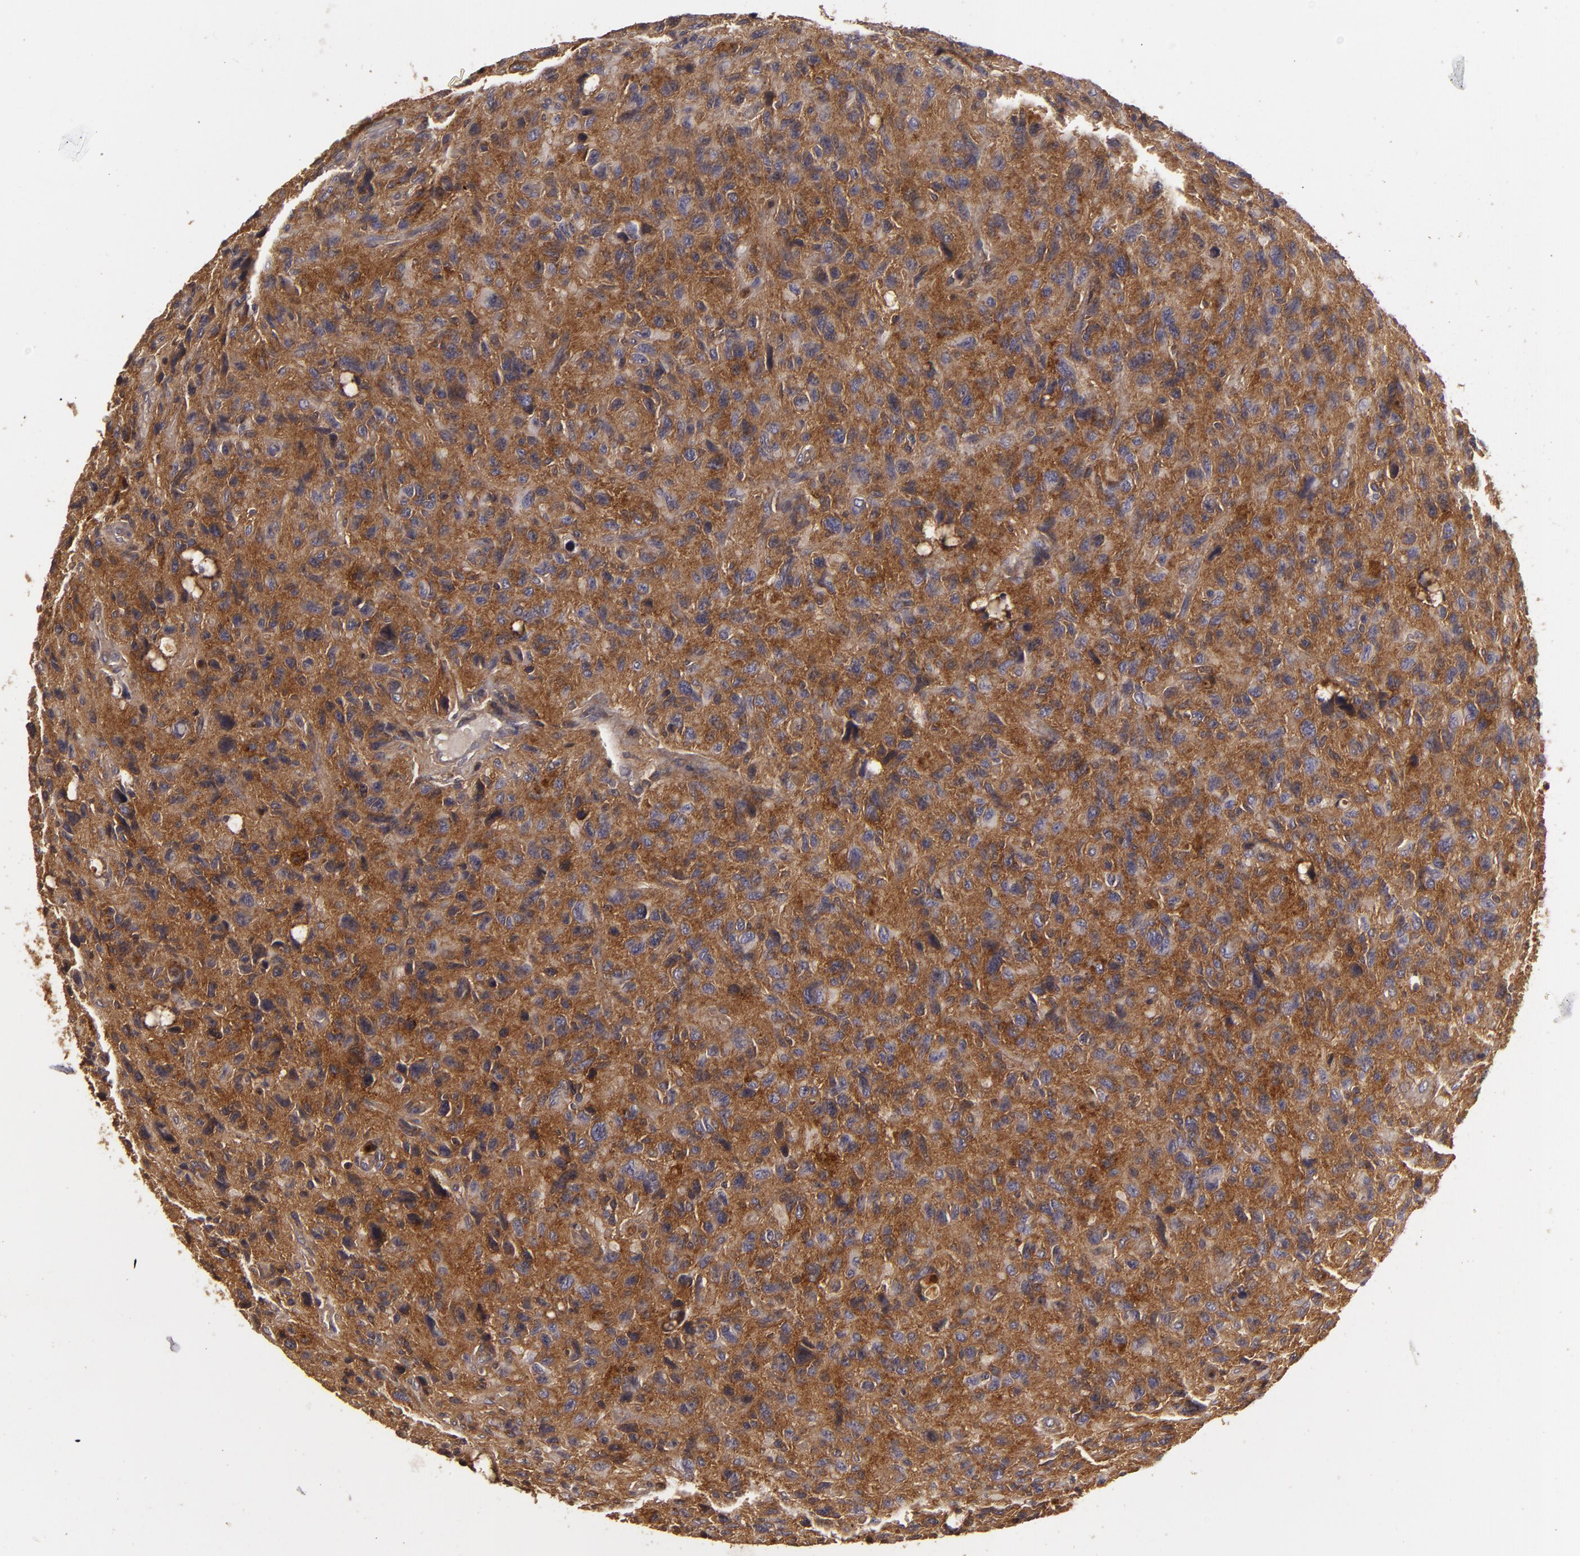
{"staining": {"intensity": "strong", "quantity": ">75%", "location": "cytoplasmic/membranous"}, "tissue": "glioma", "cell_type": "Tumor cells", "image_type": "cancer", "snomed": [{"axis": "morphology", "description": "Glioma, malignant, High grade"}, {"axis": "topography", "description": "Brain"}], "caption": "Malignant glioma (high-grade) tissue demonstrates strong cytoplasmic/membranous staining in approximately >75% of tumor cells, visualized by immunohistochemistry.", "gene": "HRAS", "patient": {"sex": "female", "age": 60}}